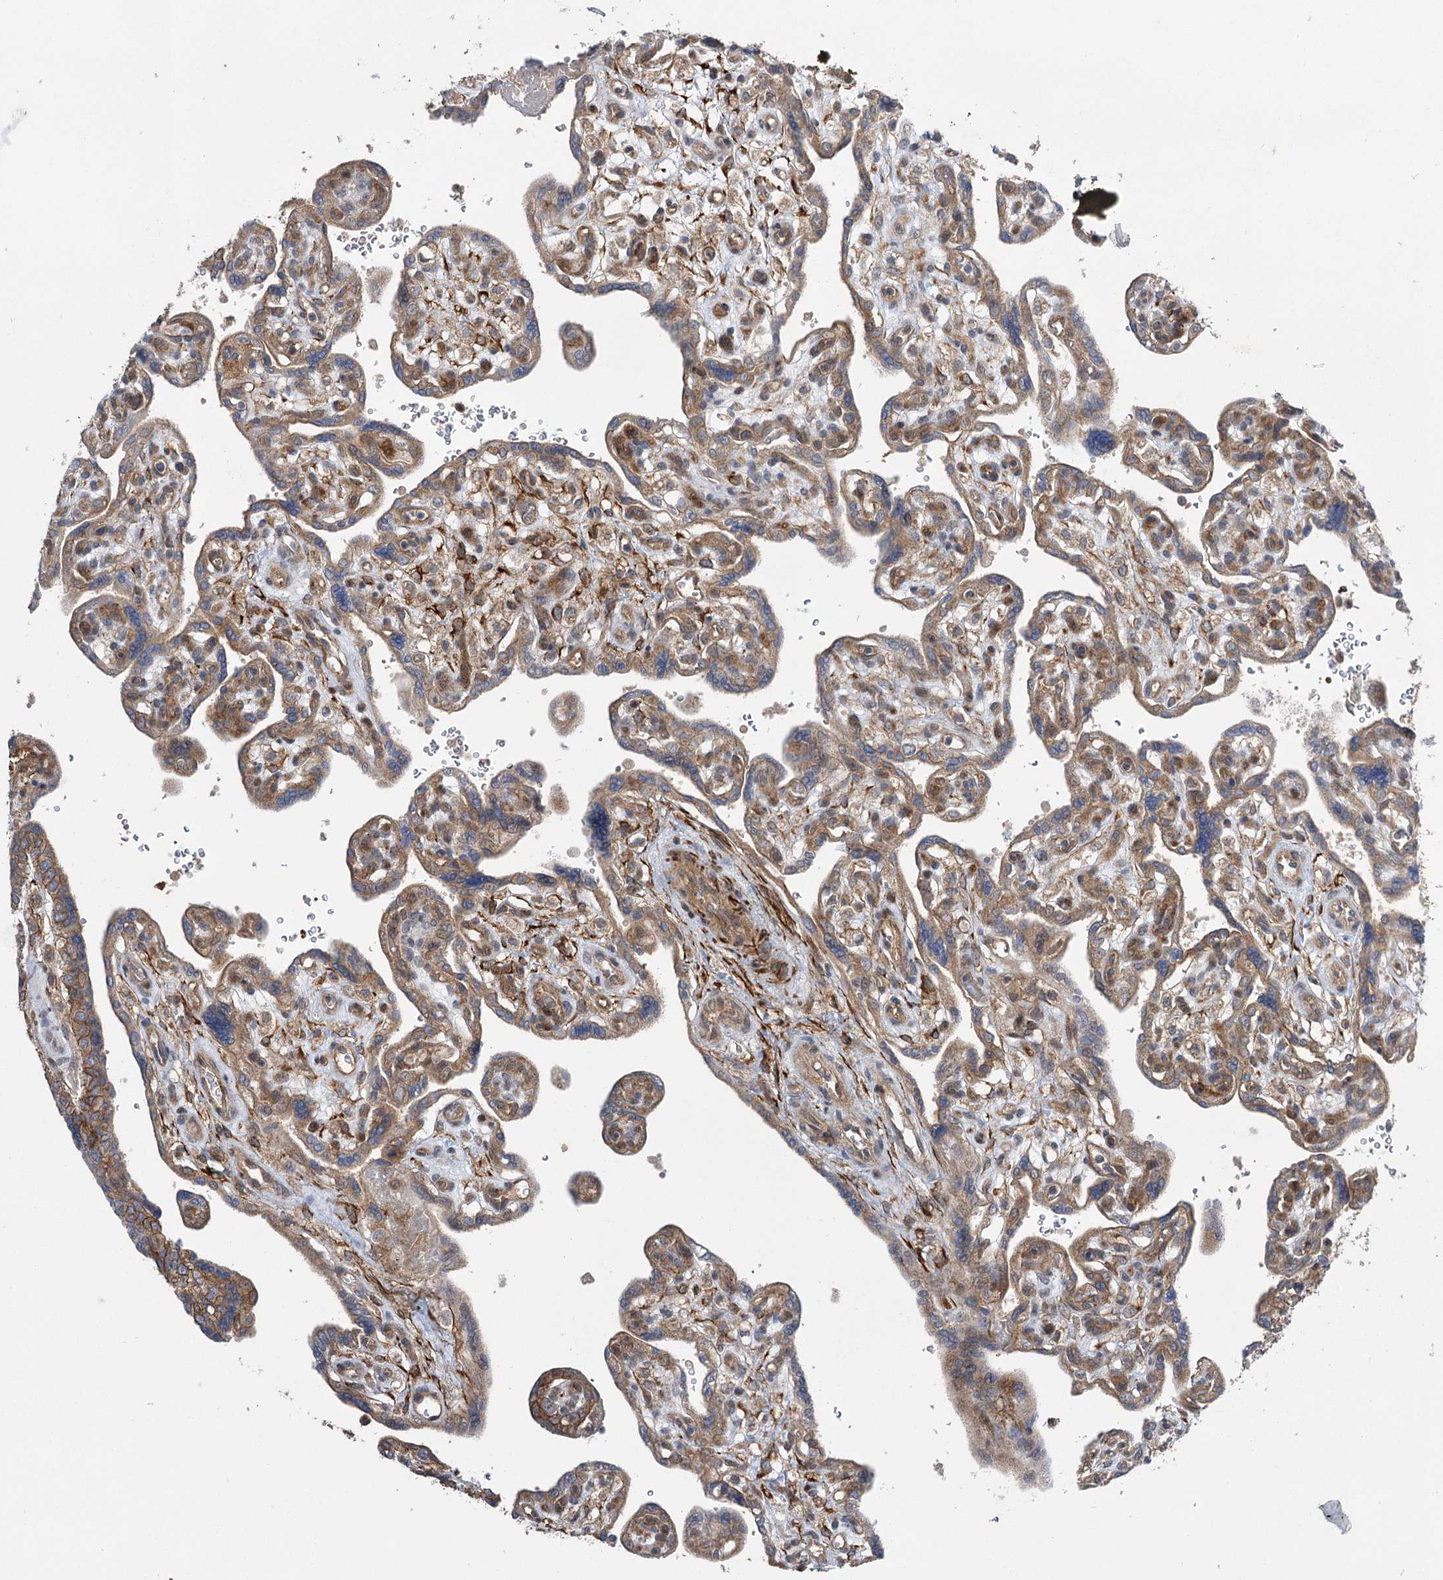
{"staining": {"intensity": "weak", "quantity": "25%-75%", "location": "cytoplasmic/membranous"}, "tissue": "placenta", "cell_type": "Trophoblastic cells", "image_type": "normal", "snomed": [{"axis": "morphology", "description": "Normal tissue, NOS"}, {"axis": "topography", "description": "Placenta"}], "caption": "Brown immunohistochemical staining in unremarkable placenta reveals weak cytoplasmic/membranous staining in approximately 25%-75% of trophoblastic cells.", "gene": "KCNN2", "patient": {"sex": "female", "age": 39}}